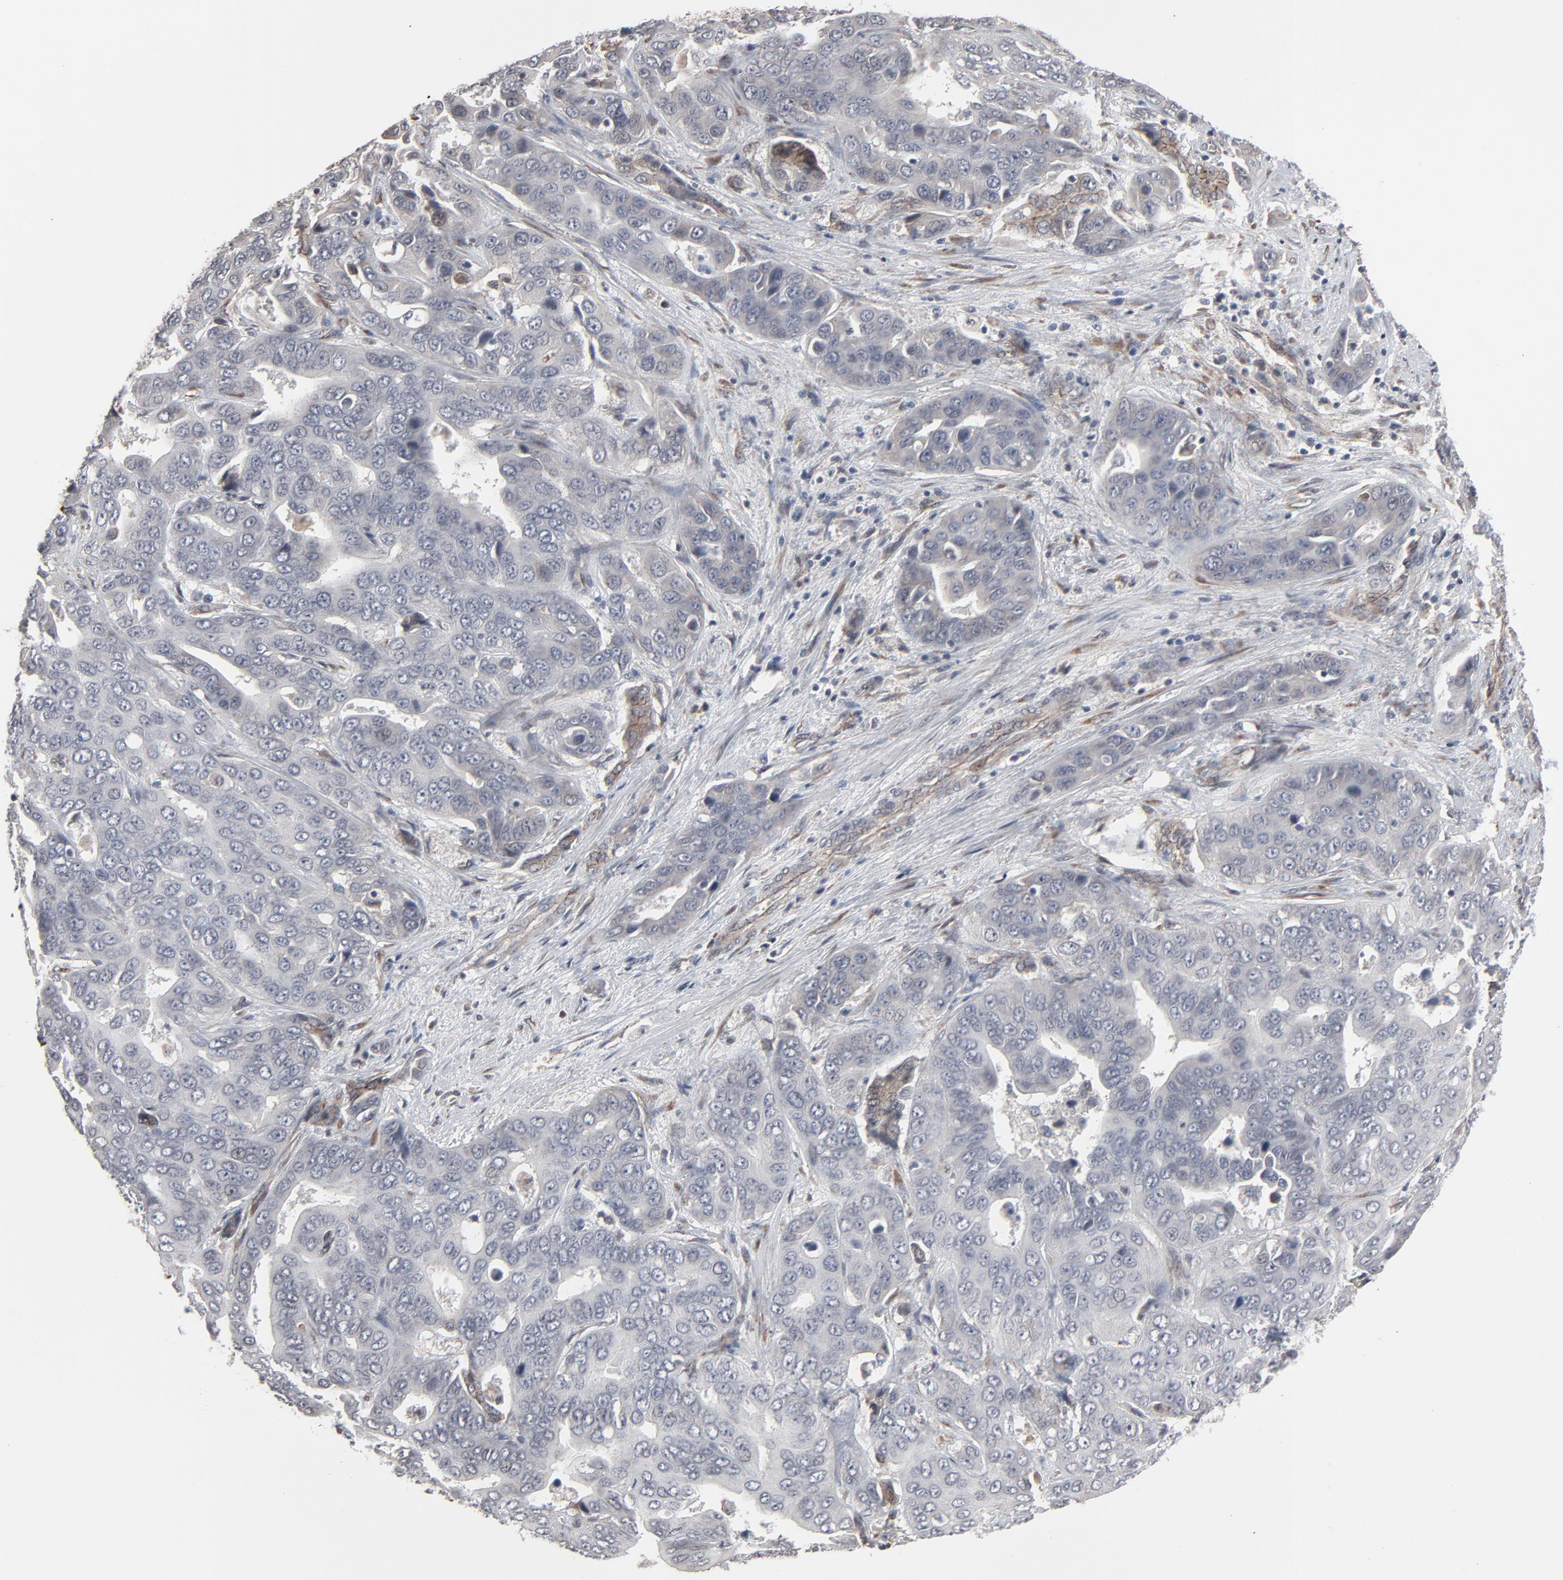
{"staining": {"intensity": "negative", "quantity": "none", "location": "none"}, "tissue": "liver cancer", "cell_type": "Tumor cells", "image_type": "cancer", "snomed": [{"axis": "morphology", "description": "Cholangiocarcinoma"}, {"axis": "topography", "description": "Liver"}], "caption": "The immunohistochemistry (IHC) micrograph has no significant positivity in tumor cells of cholangiocarcinoma (liver) tissue. Brightfield microscopy of immunohistochemistry stained with DAB (brown) and hematoxylin (blue), captured at high magnification.", "gene": "CTNND1", "patient": {"sex": "female", "age": 52}}